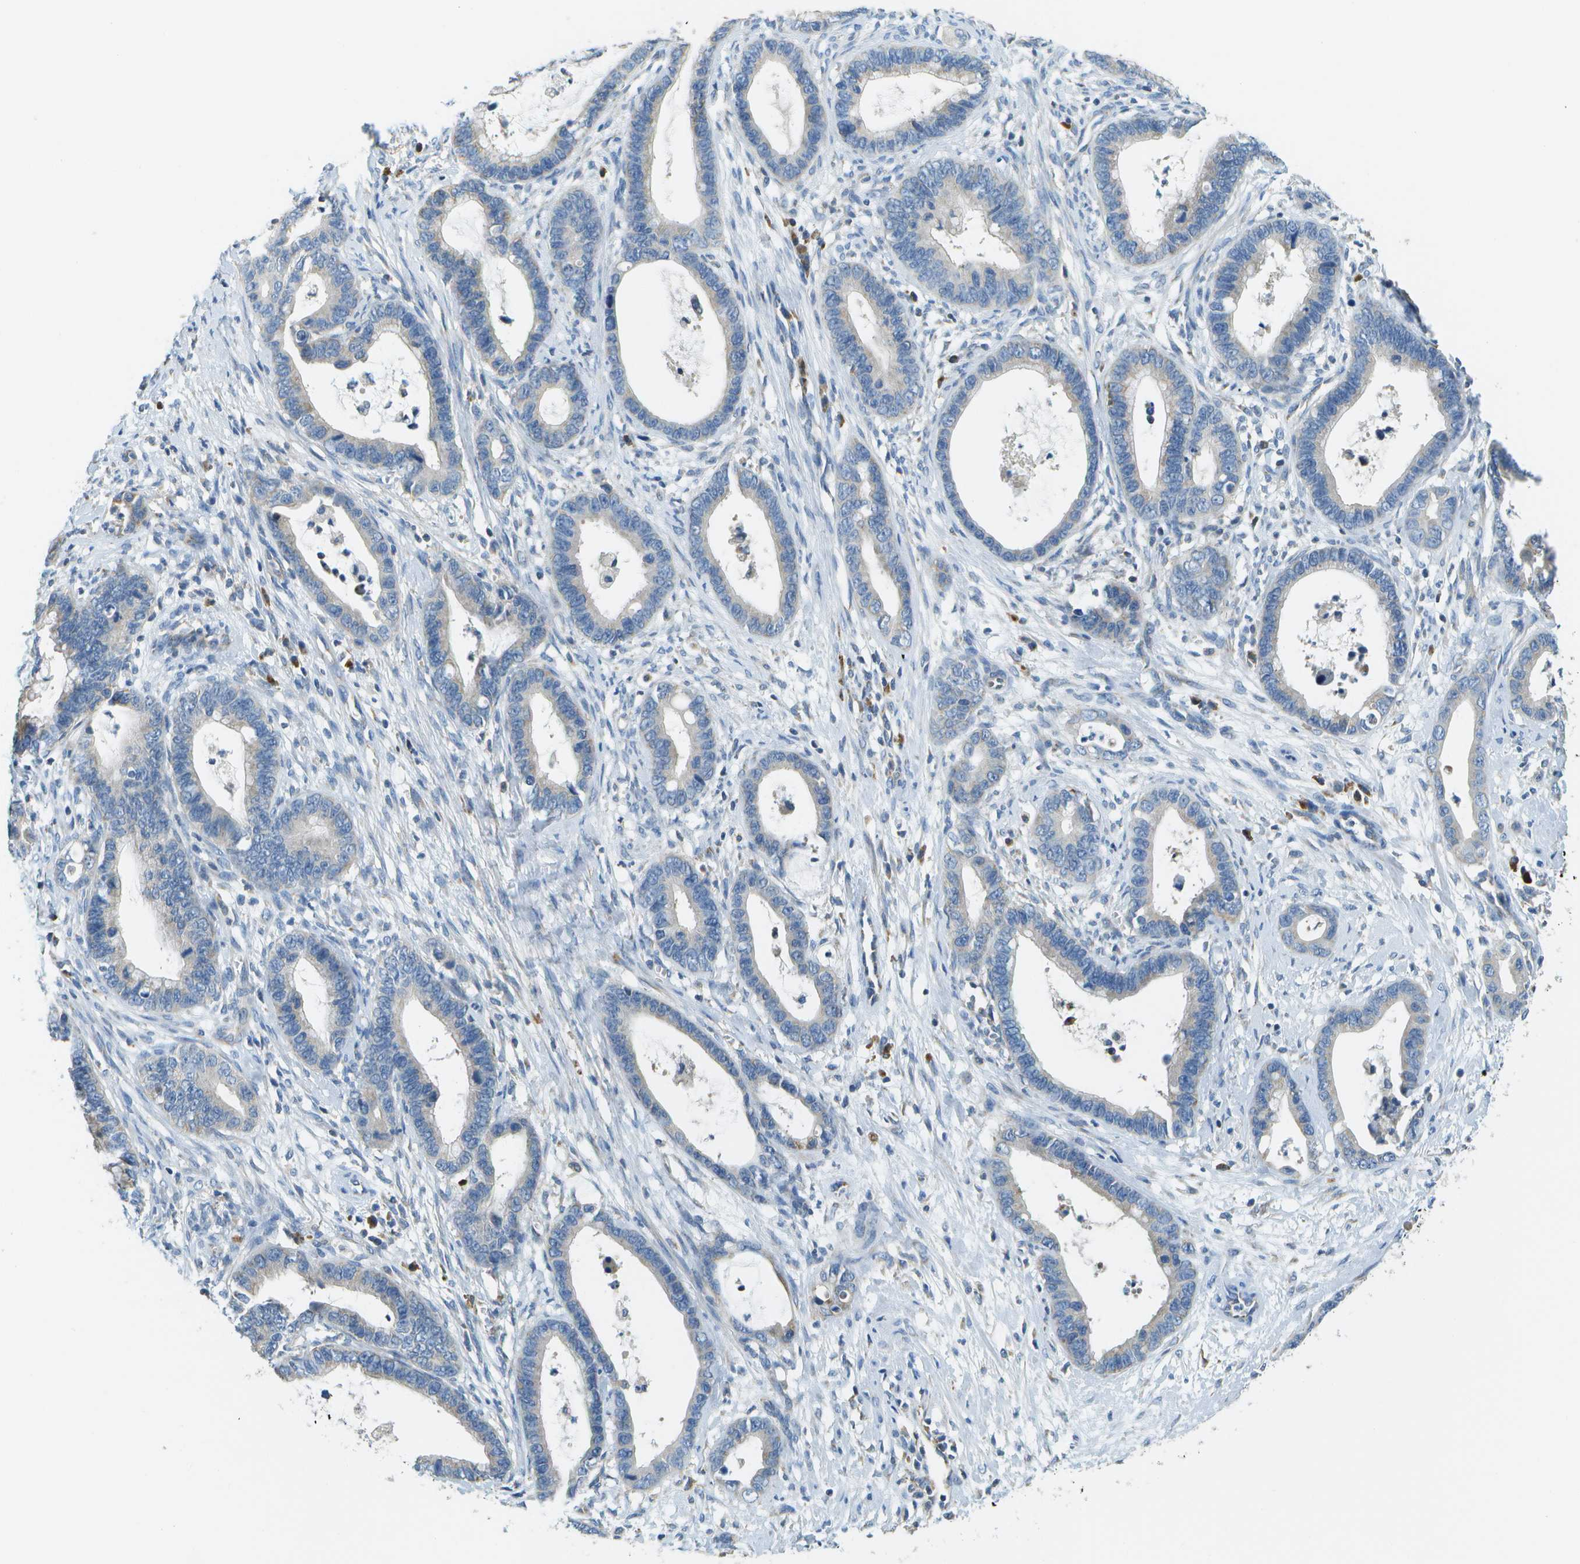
{"staining": {"intensity": "negative", "quantity": "none", "location": "none"}, "tissue": "cervical cancer", "cell_type": "Tumor cells", "image_type": "cancer", "snomed": [{"axis": "morphology", "description": "Adenocarcinoma, NOS"}, {"axis": "topography", "description": "Cervix"}], "caption": "This is an immunohistochemistry (IHC) histopathology image of cervical cancer. There is no expression in tumor cells.", "gene": "PTGIS", "patient": {"sex": "female", "age": 44}}